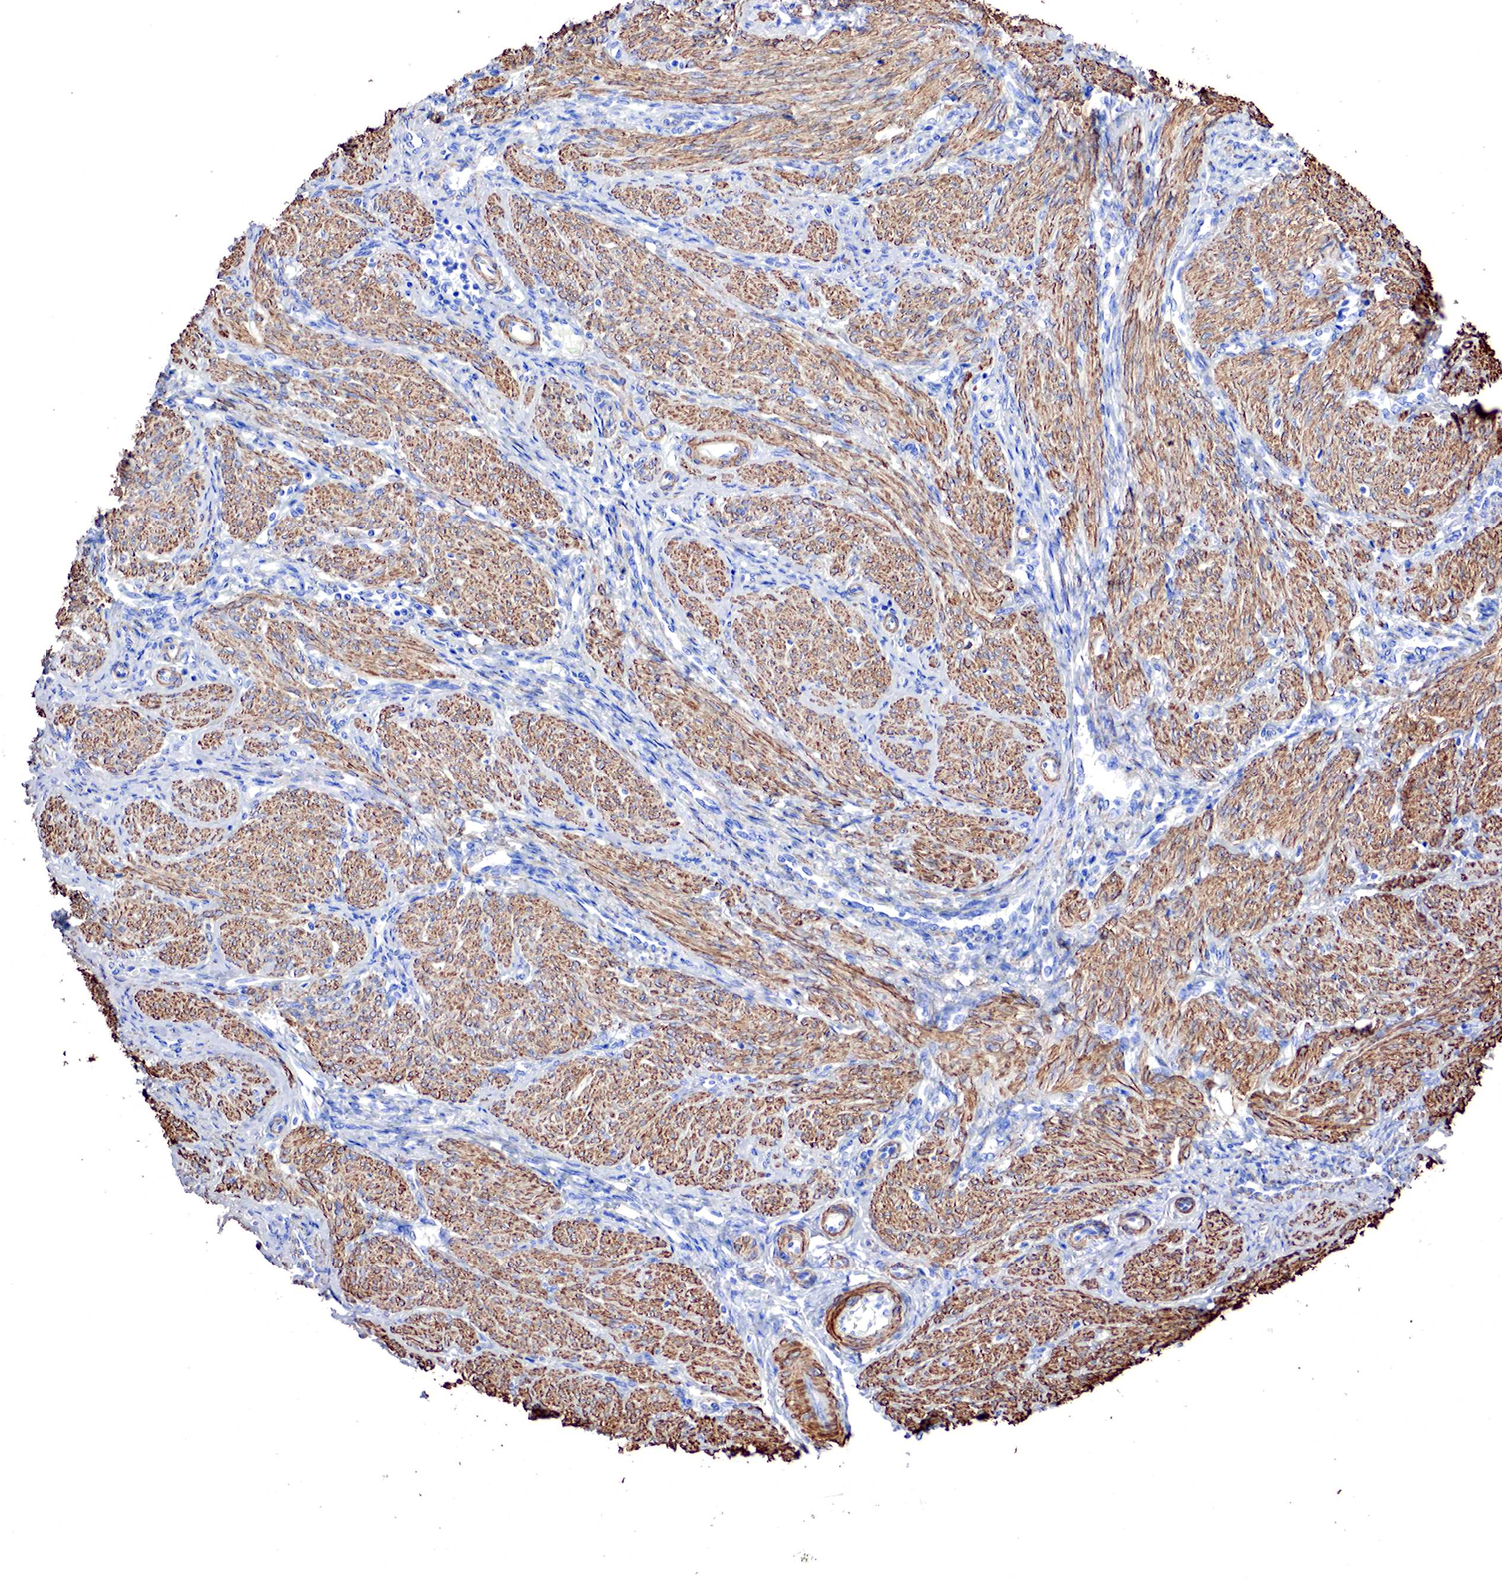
{"staining": {"intensity": "moderate", "quantity": "25%-75%", "location": "cytoplasmic/membranous"}, "tissue": "endometrium", "cell_type": "Cells in endometrial stroma", "image_type": "normal", "snomed": [{"axis": "morphology", "description": "Normal tissue, NOS"}, {"axis": "topography", "description": "Endometrium"}], "caption": "Immunohistochemistry (IHC) histopathology image of benign endometrium: endometrium stained using IHC shows medium levels of moderate protein expression localized specifically in the cytoplasmic/membranous of cells in endometrial stroma, appearing as a cytoplasmic/membranous brown color.", "gene": "TPM1", "patient": {"sex": "female", "age": 36}}